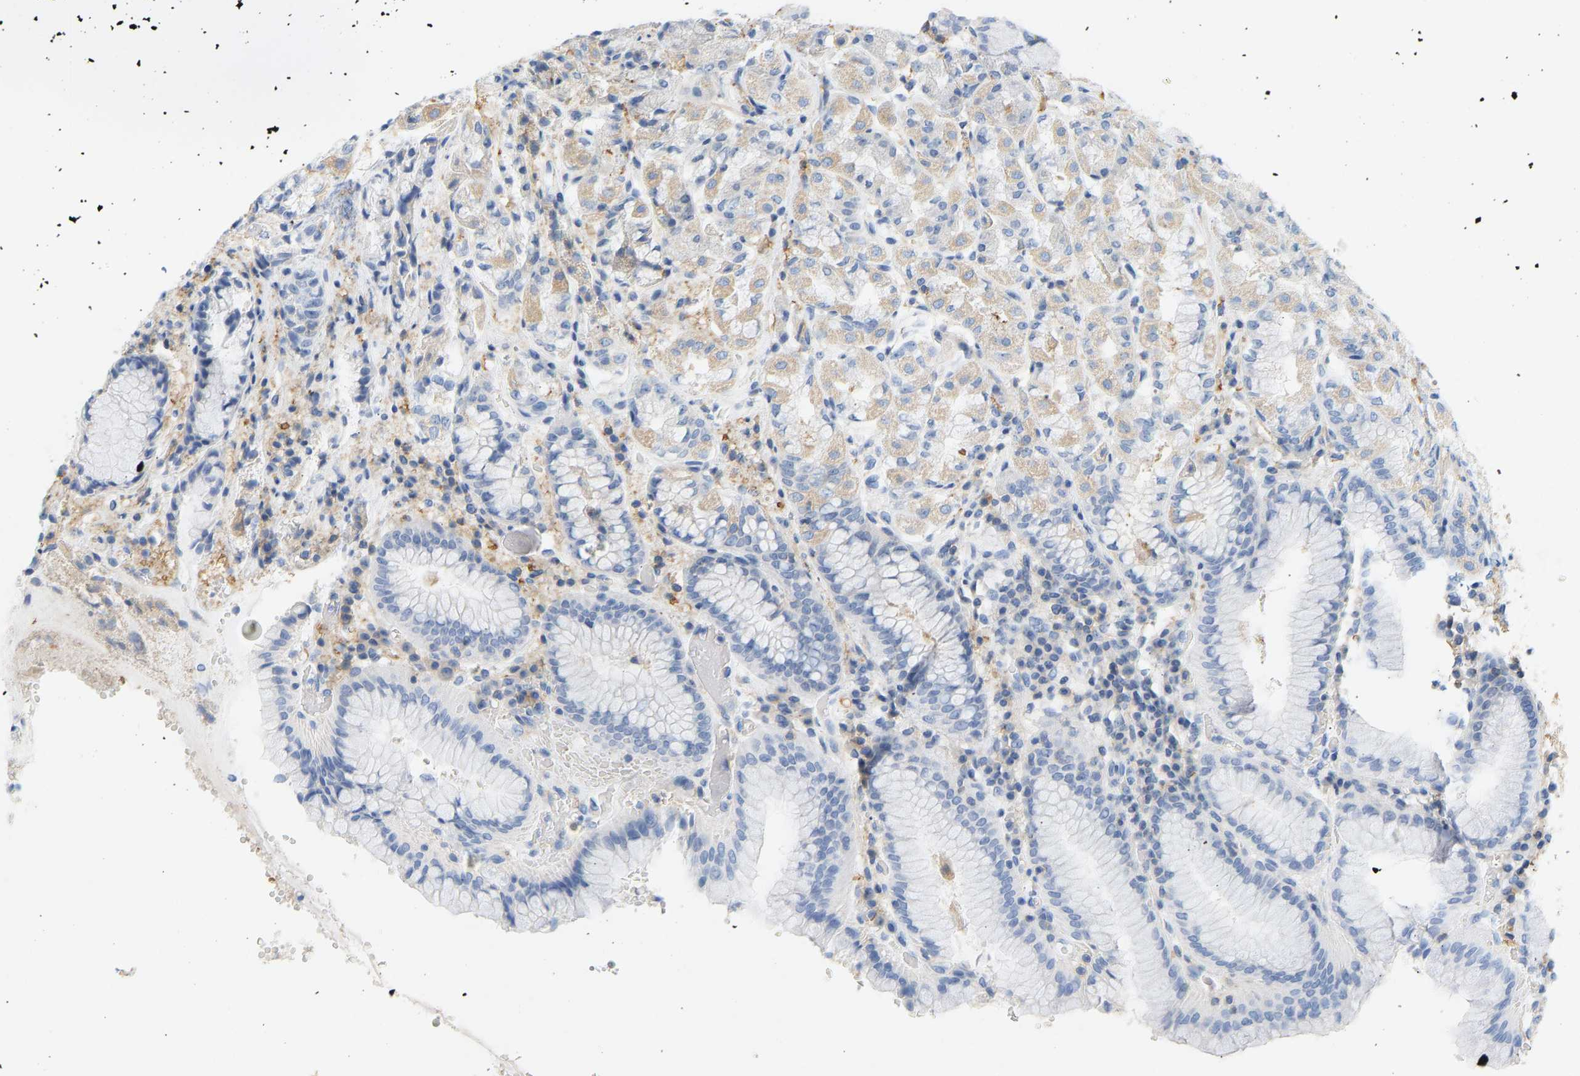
{"staining": {"intensity": "weak", "quantity": "<25%", "location": "cytoplasmic/membranous"}, "tissue": "stomach", "cell_type": "Glandular cells", "image_type": "normal", "snomed": [{"axis": "morphology", "description": "Normal tissue, NOS"}, {"axis": "topography", "description": "Stomach"}, {"axis": "topography", "description": "Stomach, lower"}], "caption": "Immunohistochemistry of benign stomach reveals no expression in glandular cells. The staining is performed using DAB brown chromogen with nuclei counter-stained in using hematoxylin.", "gene": "BVES", "patient": {"sex": "female", "age": 56}}